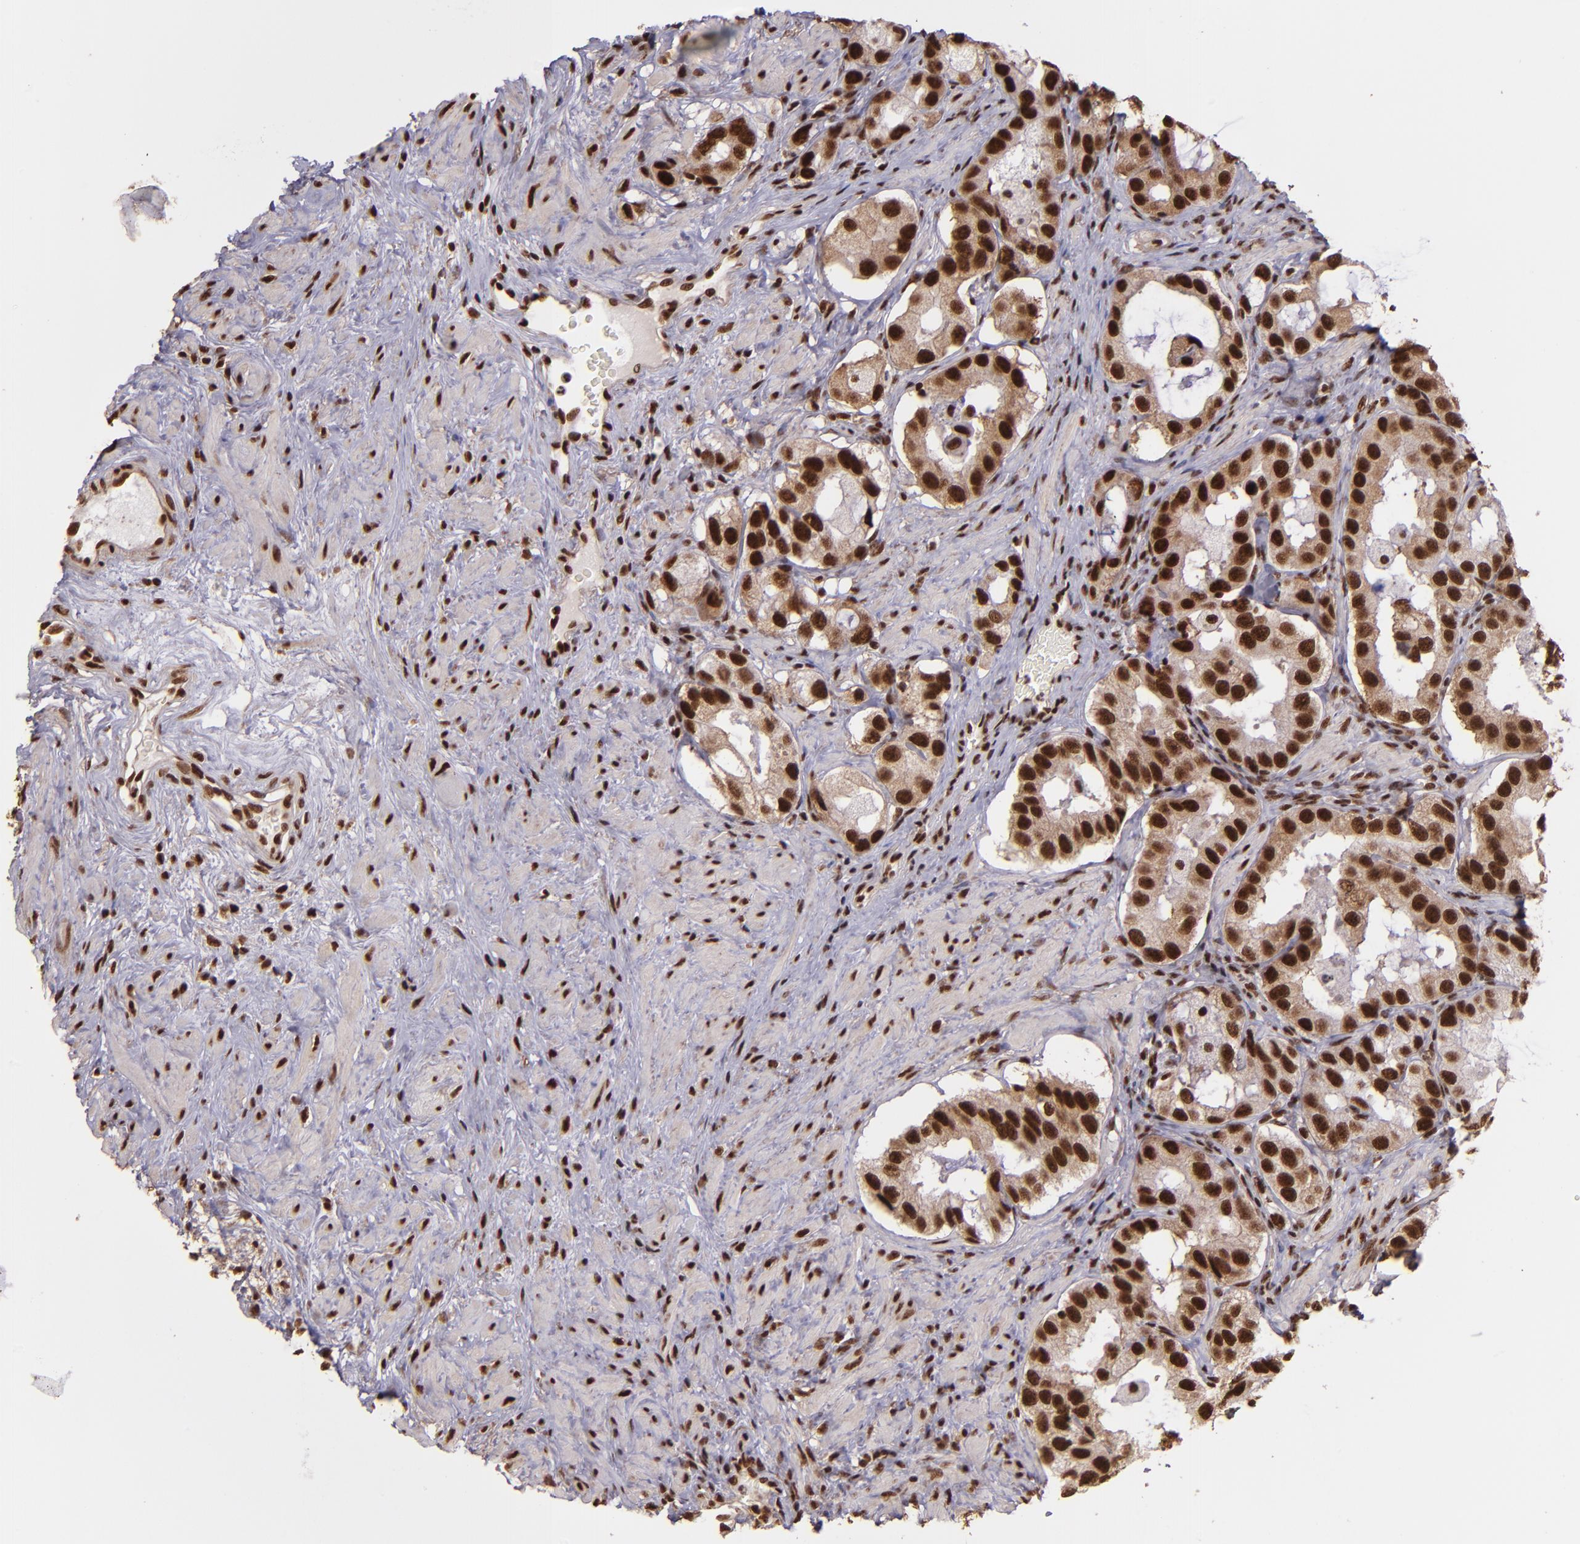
{"staining": {"intensity": "strong", "quantity": ">75%", "location": "cytoplasmic/membranous,nuclear"}, "tissue": "prostate cancer", "cell_type": "Tumor cells", "image_type": "cancer", "snomed": [{"axis": "morphology", "description": "Adenocarcinoma, High grade"}, {"axis": "topography", "description": "Prostate"}], "caption": "Prostate cancer (adenocarcinoma (high-grade)) was stained to show a protein in brown. There is high levels of strong cytoplasmic/membranous and nuclear positivity in about >75% of tumor cells.", "gene": "PQBP1", "patient": {"sex": "male", "age": 63}}